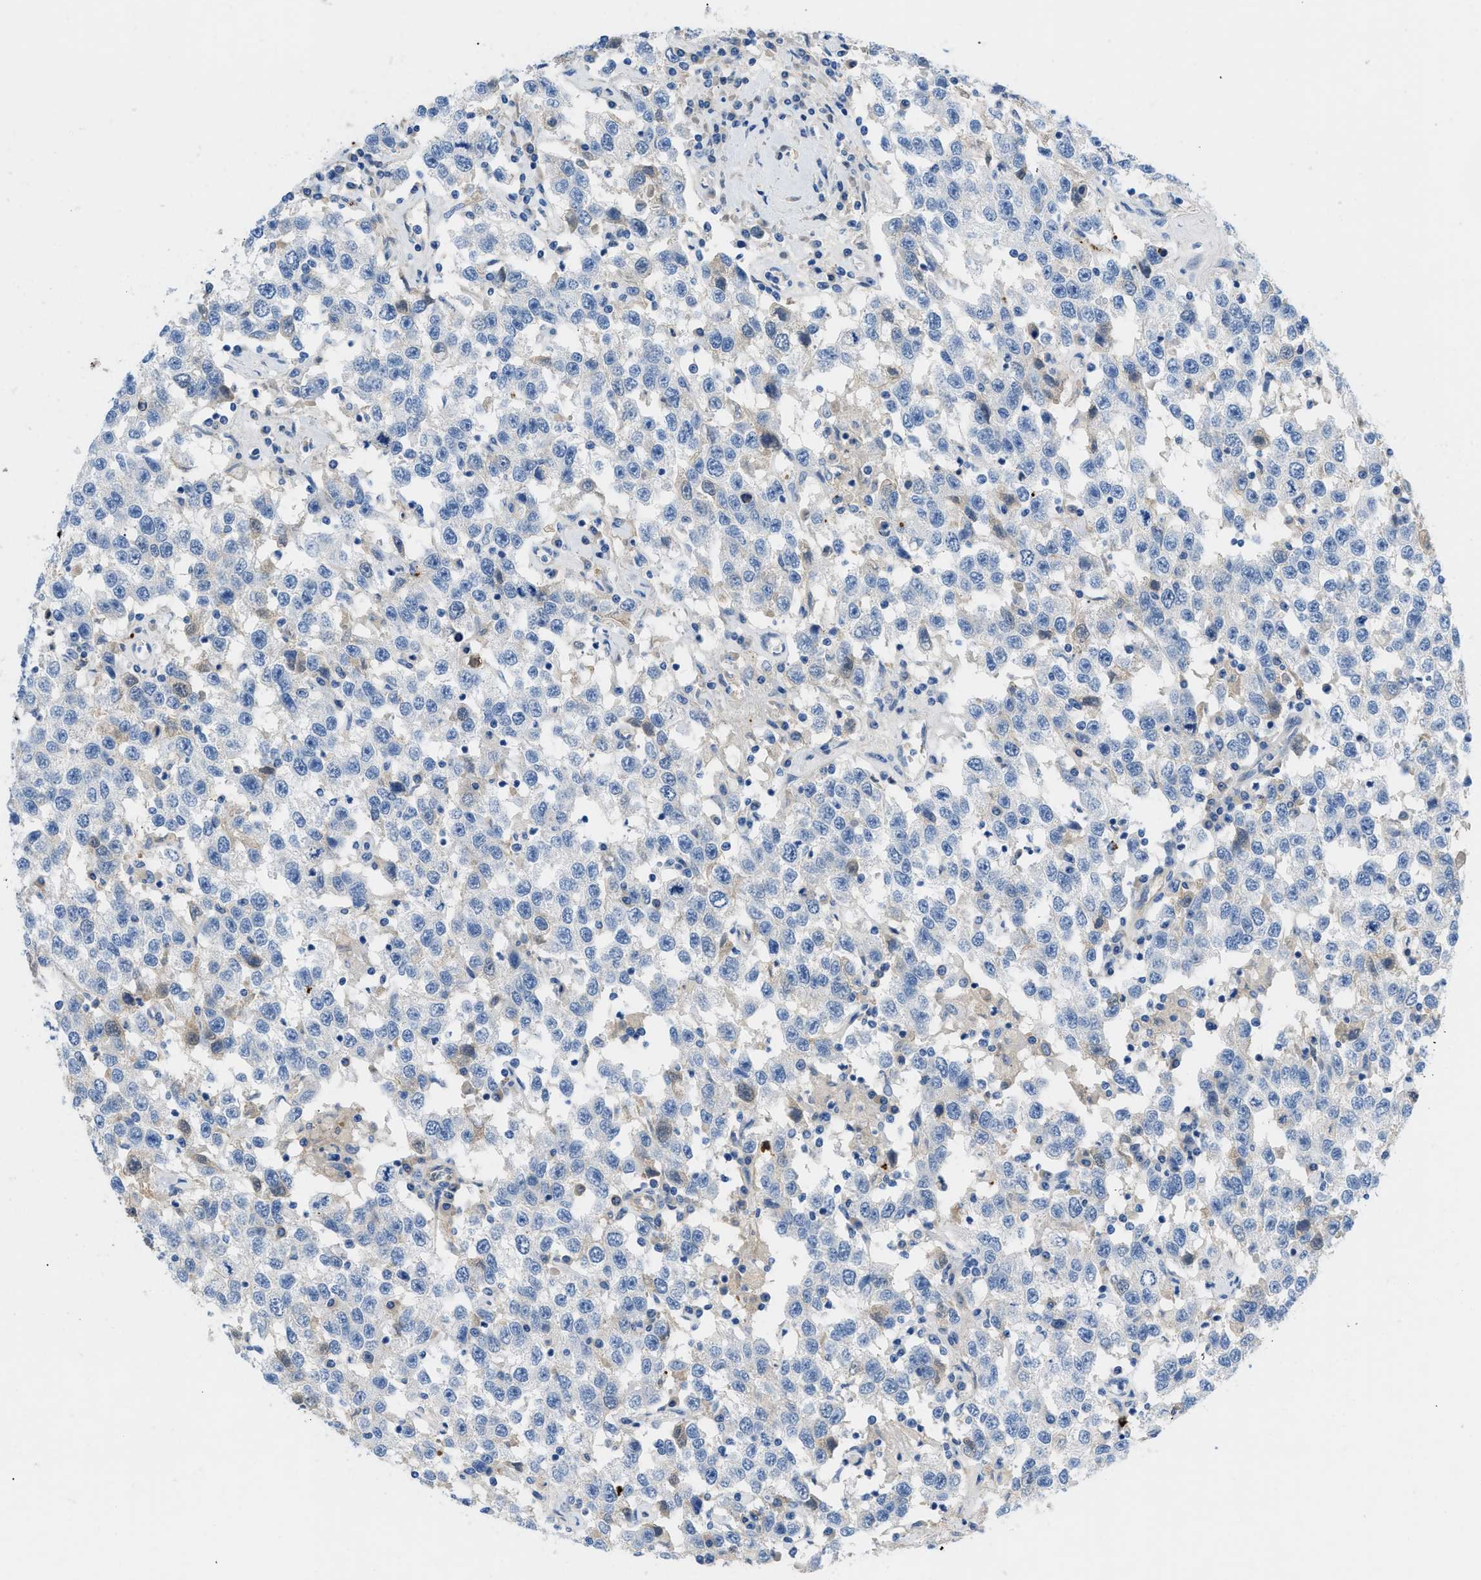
{"staining": {"intensity": "negative", "quantity": "none", "location": "none"}, "tissue": "testis cancer", "cell_type": "Tumor cells", "image_type": "cancer", "snomed": [{"axis": "morphology", "description": "Seminoma, NOS"}, {"axis": "topography", "description": "Testis"}], "caption": "IHC micrograph of neoplastic tissue: human testis cancer (seminoma) stained with DAB (3,3'-diaminobenzidine) shows no significant protein staining in tumor cells.", "gene": "XCR1", "patient": {"sex": "male", "age": 41}}